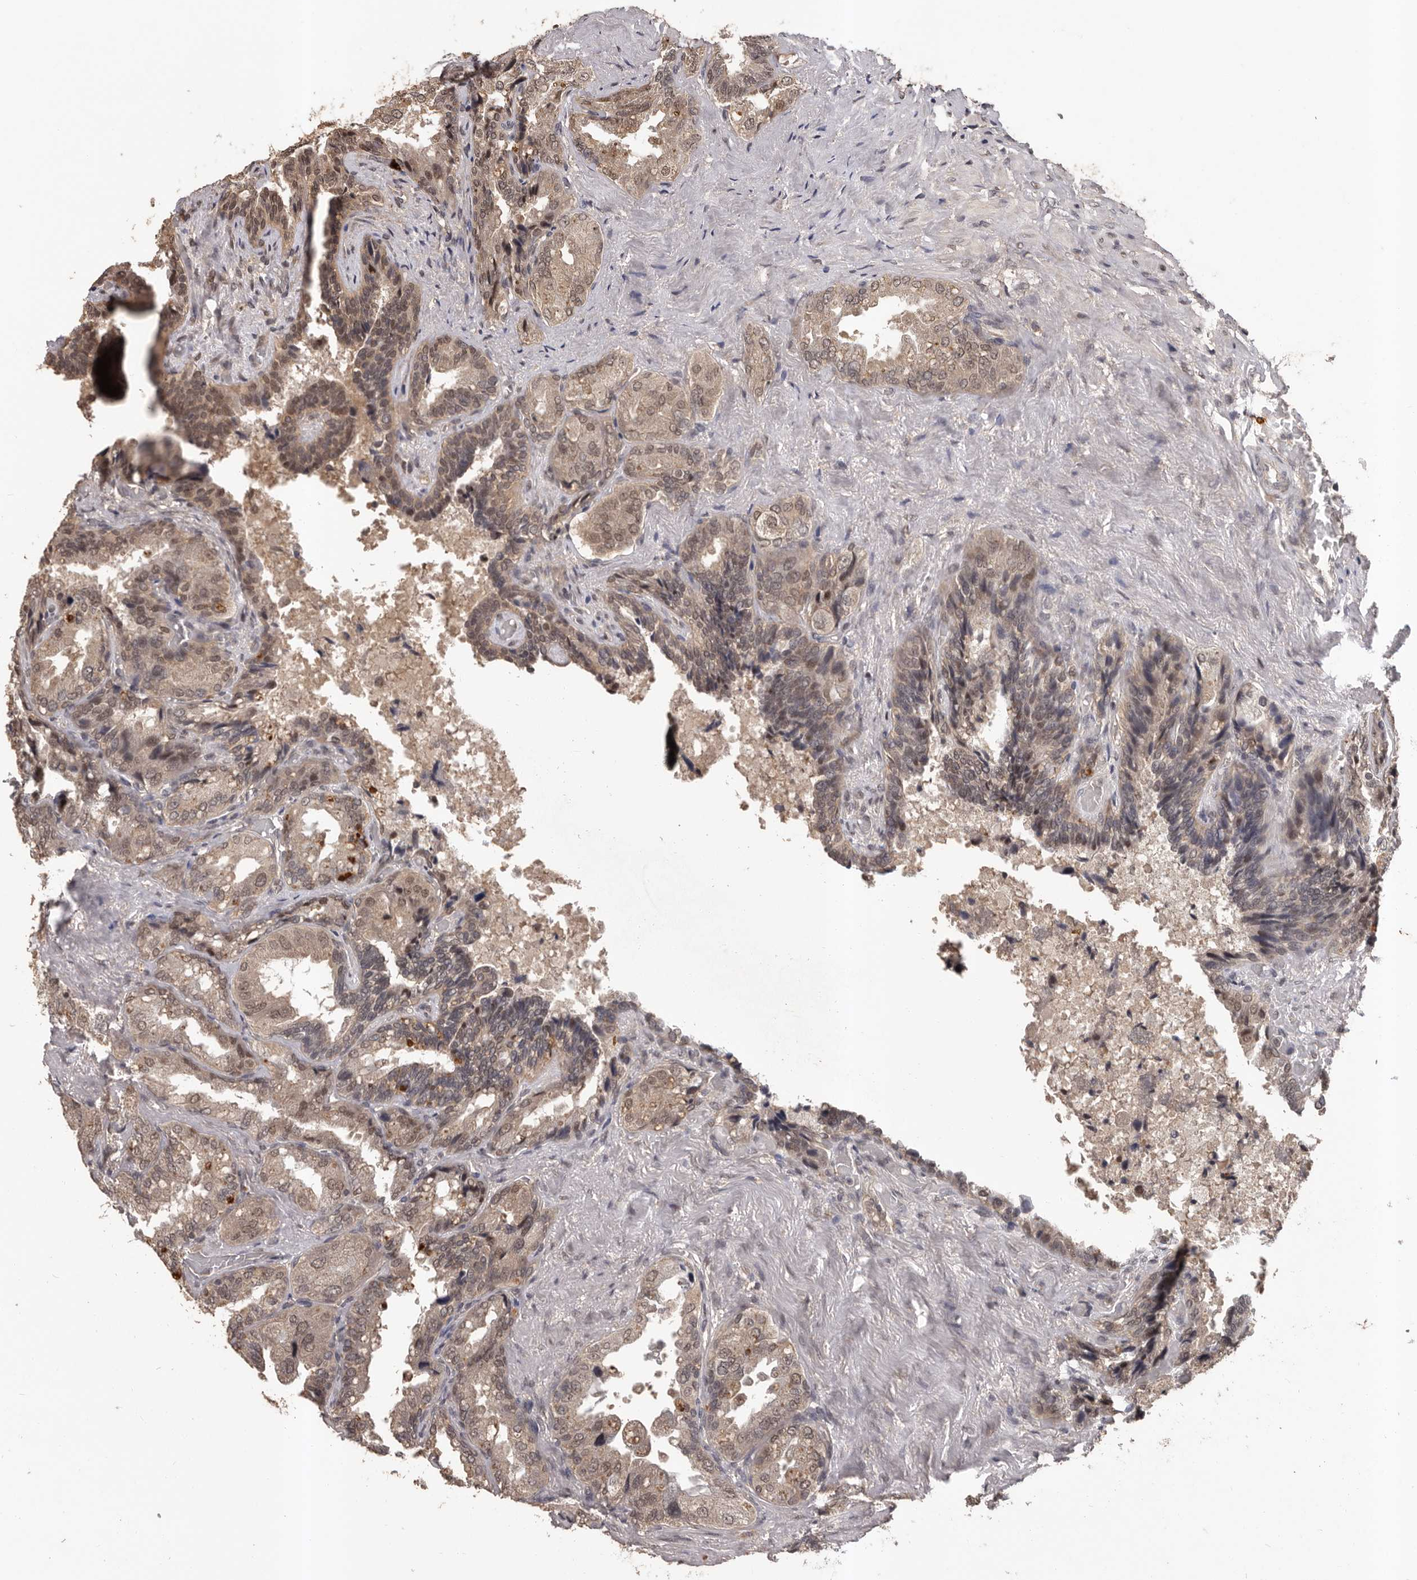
{"staining": {"intensity": "moderate", "quantity": ">75%", "location": "cytoplasmic/membranous,nuclear"}, "tissue": "seminal vesicle", "cell_type": "Glandular cells", "image_type": "normal", "snomed": [{"axis": "morphology", "description": "Normal tissue, NOS"}, {"axis": "topography", "description": "Seminal veicle"}, {"axis": "topography", "description": "Peripheral nerve tissue"}], "caption": "Protein staining shows moderate cytoplasmic/membranous,nuclear expression in approximately >75% of glandular cells in unremarkable seminal vesicle.", "gene": "VPS37A", "patient": {"sex": "male", "age": 63}}